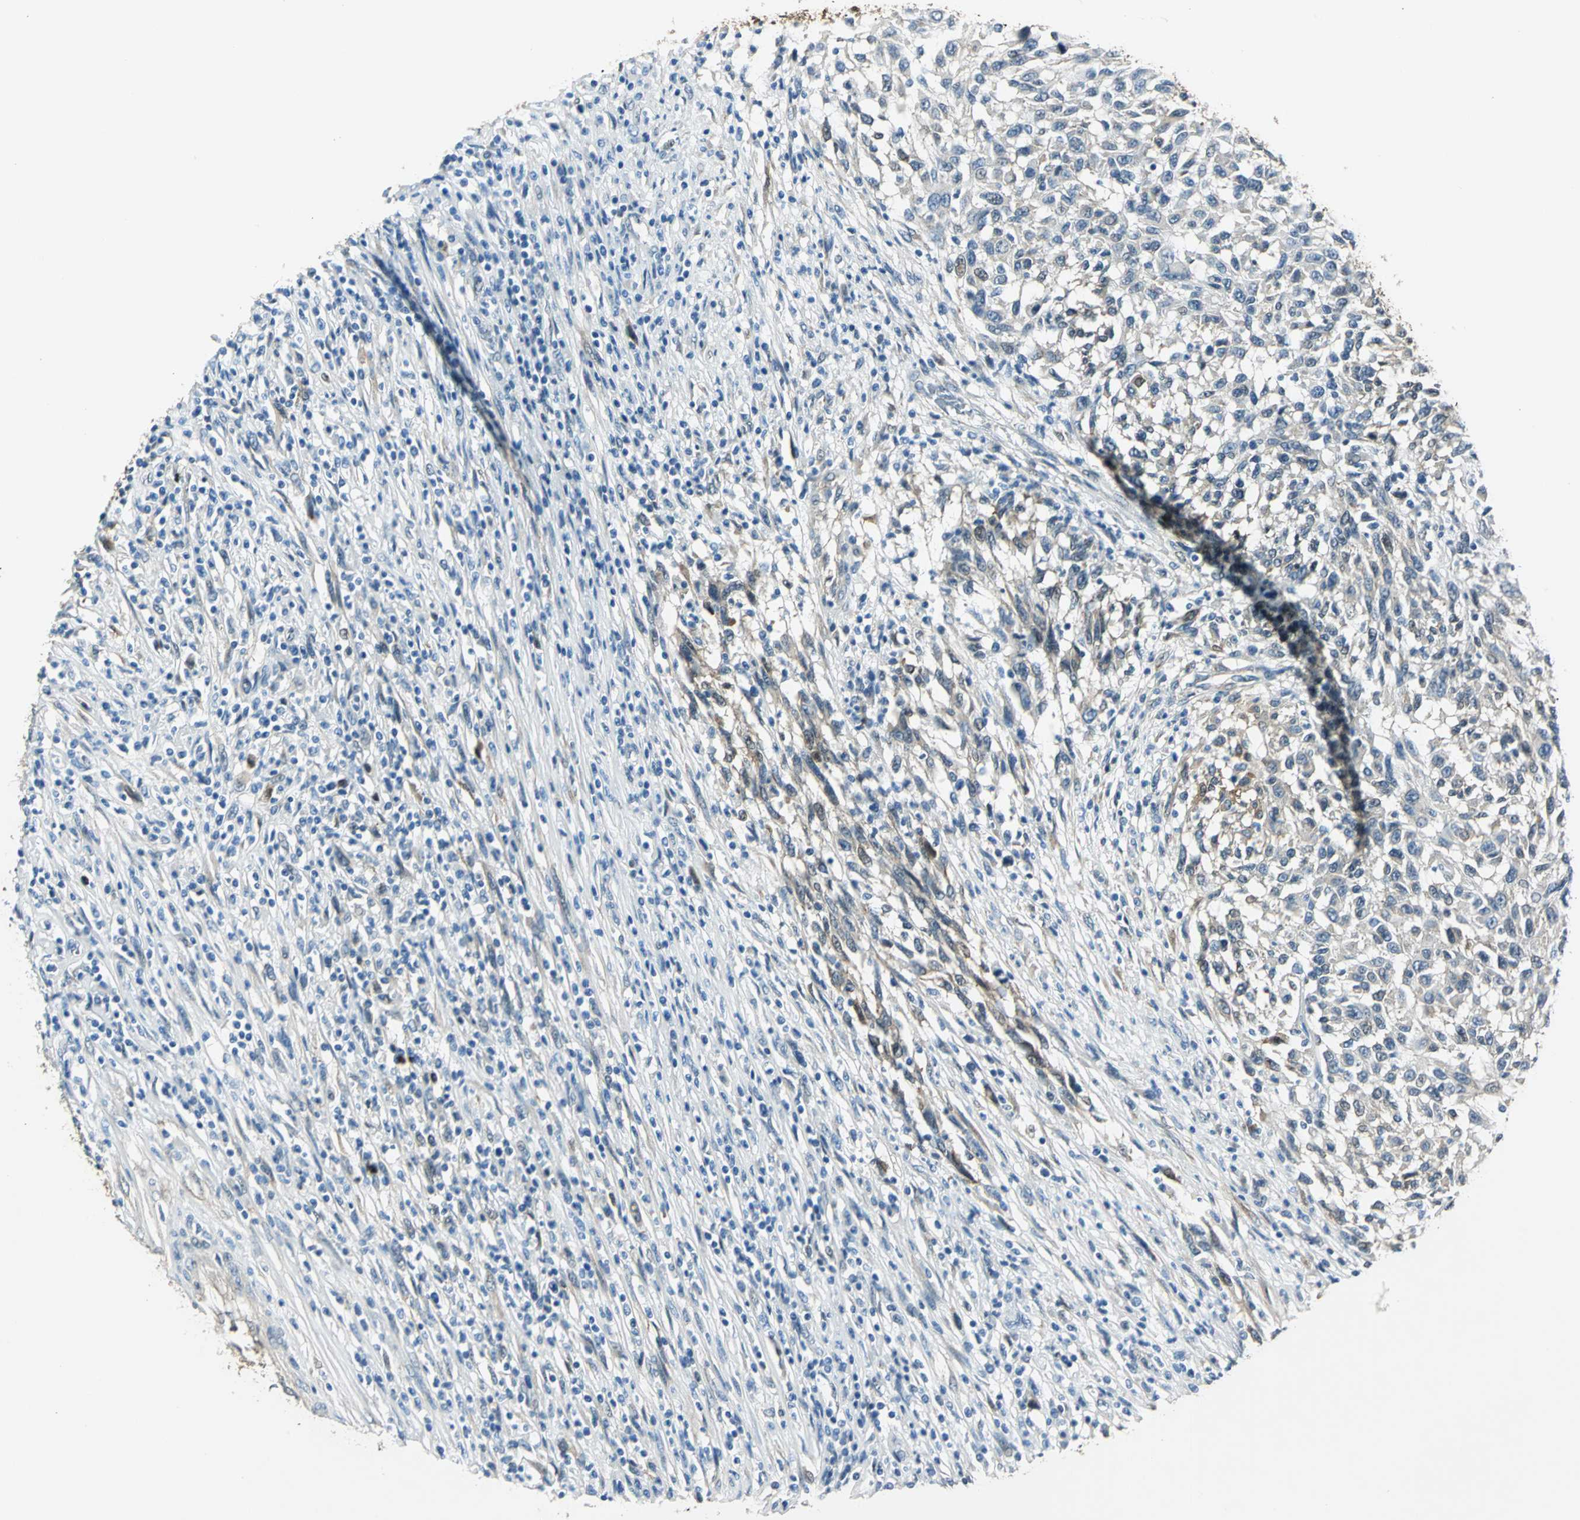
{"staining": {"intensity": "weak", "quantity": "25%-75%", "location": "cytoplasmic/membranous"}, "tissue": "melanoma", "cell_type": "Tumor cells", "image_type": "cancer", "snomed": [{"axis": "morphology", "description": "Malignant melanoma, Metastatic site"}, {"axis": "topography", "description": "Lymph node"}], "caption": "Melanoma tissue displays weak cytoplasmic/membranous staining in approximately 25%-75% of tumor cells", "gene": "HSPB1", "patient": {"sex": "male", "age": 61}}